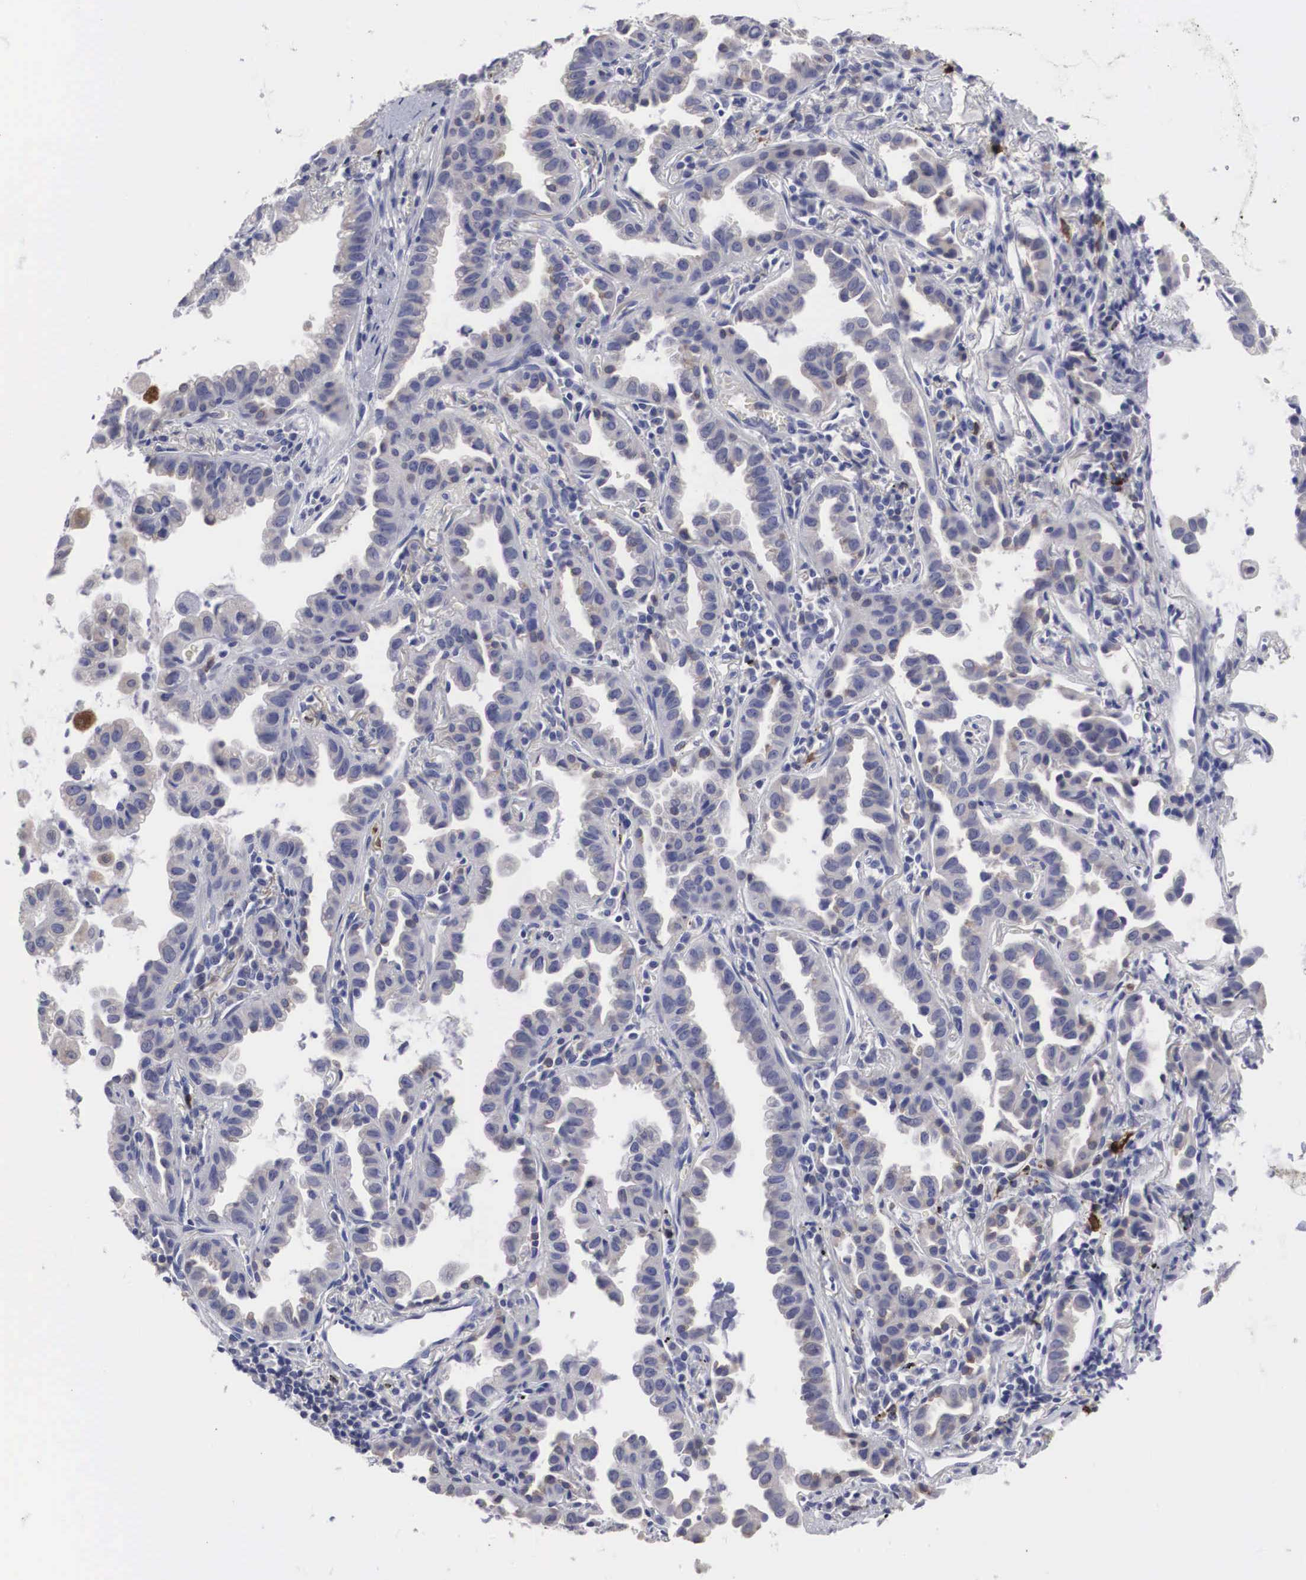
{"staining": {"intensity": "weak", "quantity": "25%-75%", "location": "cytoplasmic/membranous"}, "tissue": "lung cancer", "cell_type": "Tumor cells", "image_type": "cancer", "snomed": [{"axis": "morphology", "description": "Adenocarcinoma, NOS"}, {"axis": "topography", "description": "Lung"}], "caption": "Adenocarcinoma (lung) was stained to show a protein in brown. There is low levels of weak cytoplasmic/membranous expression in approximately 25%-75% of tumor cells.", "gene": "HMOX1", "patient": {"sex": "female", "age": 50}}